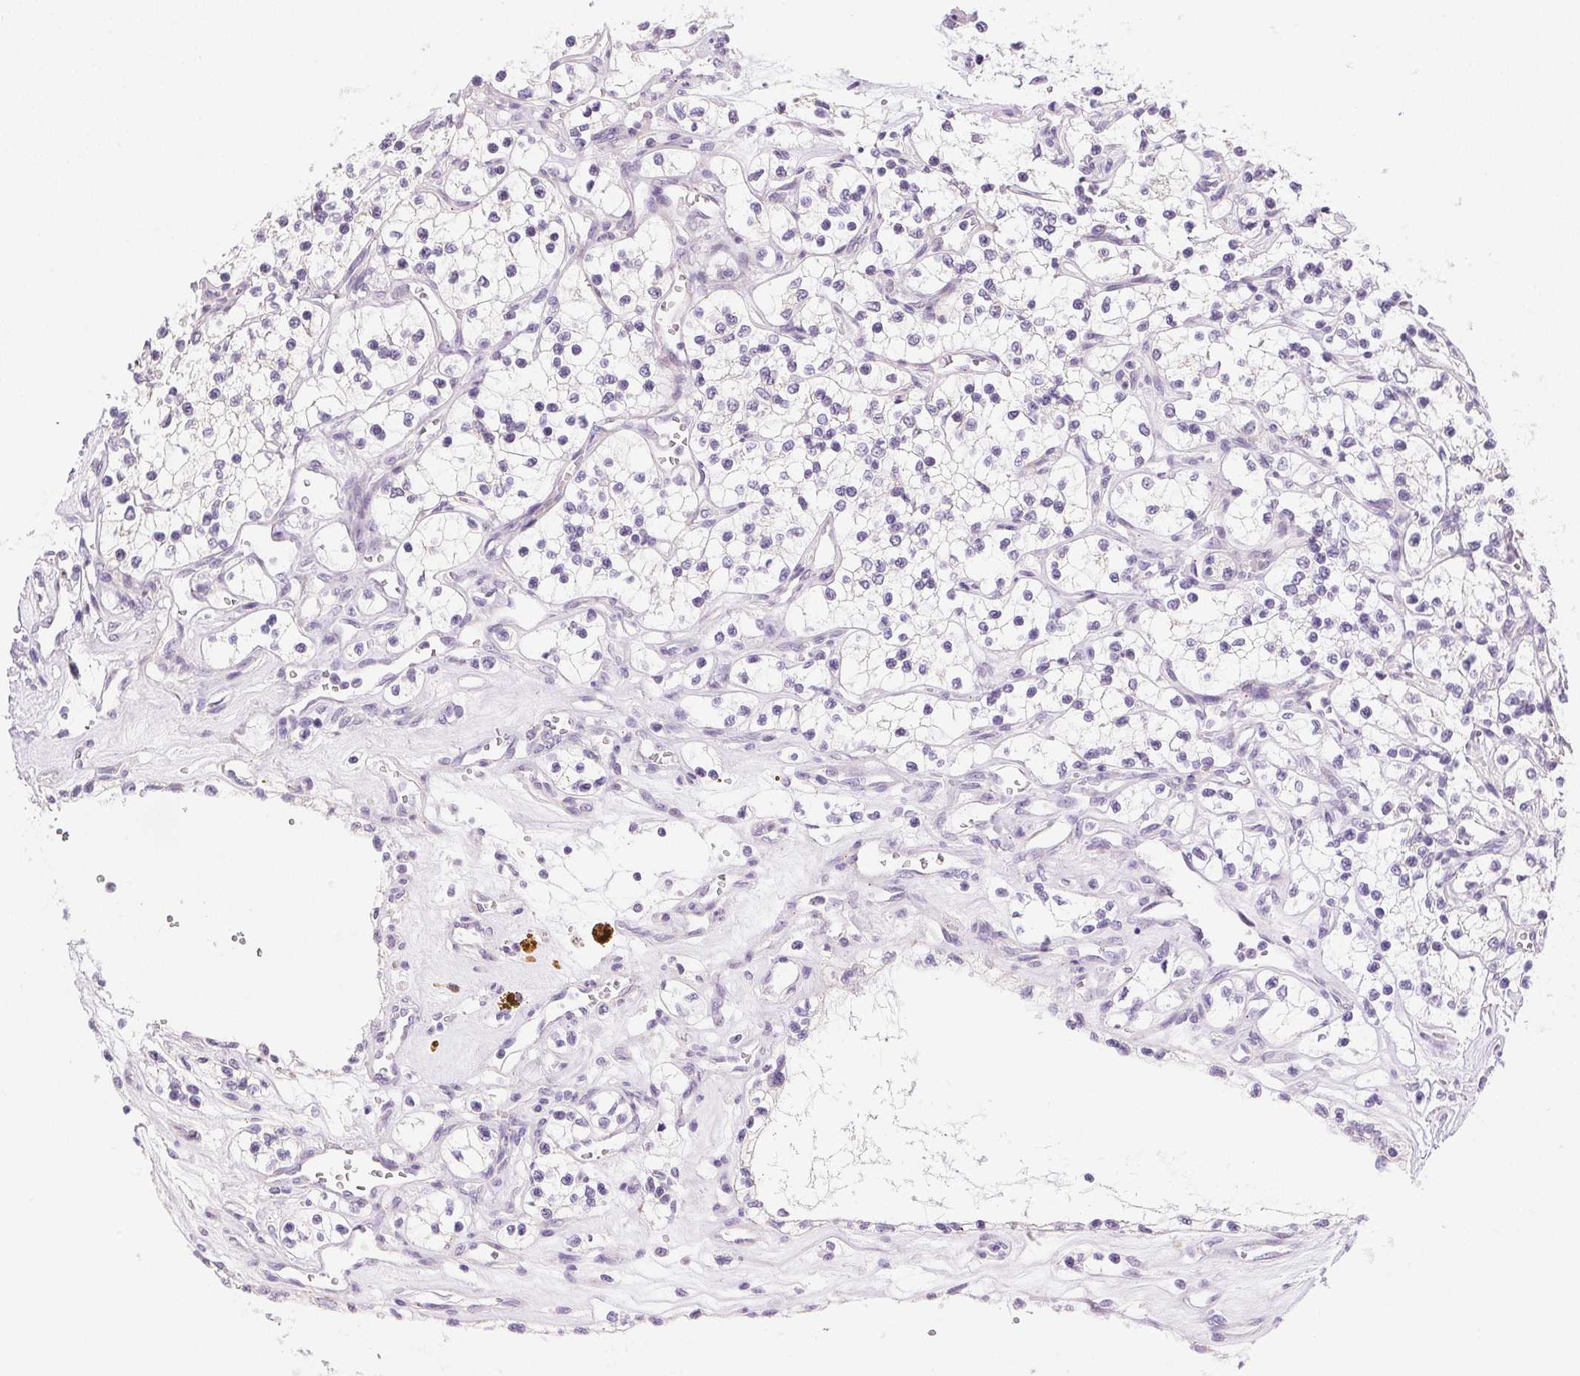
{"staining": {"intensity": "negative", "quantity": "none", "location": "none"}, "tissue": "renal cancer", "cell_type": "Tumor cells", "image_type": "cancer", "snomed": [{"axis": "morphology", "description": "Adenocarcinoma, NOS"}, {"axis": "topography", "description": "Kidney"}], "caption": "Immunohistochemistry of renal cancer displays no positivity in tumor cells. (Brightfield microscopy of DAB immunohistochemistry at high magnification).", "gene": "TEKT1", "patient": {"sex": "female", "age": 69}}